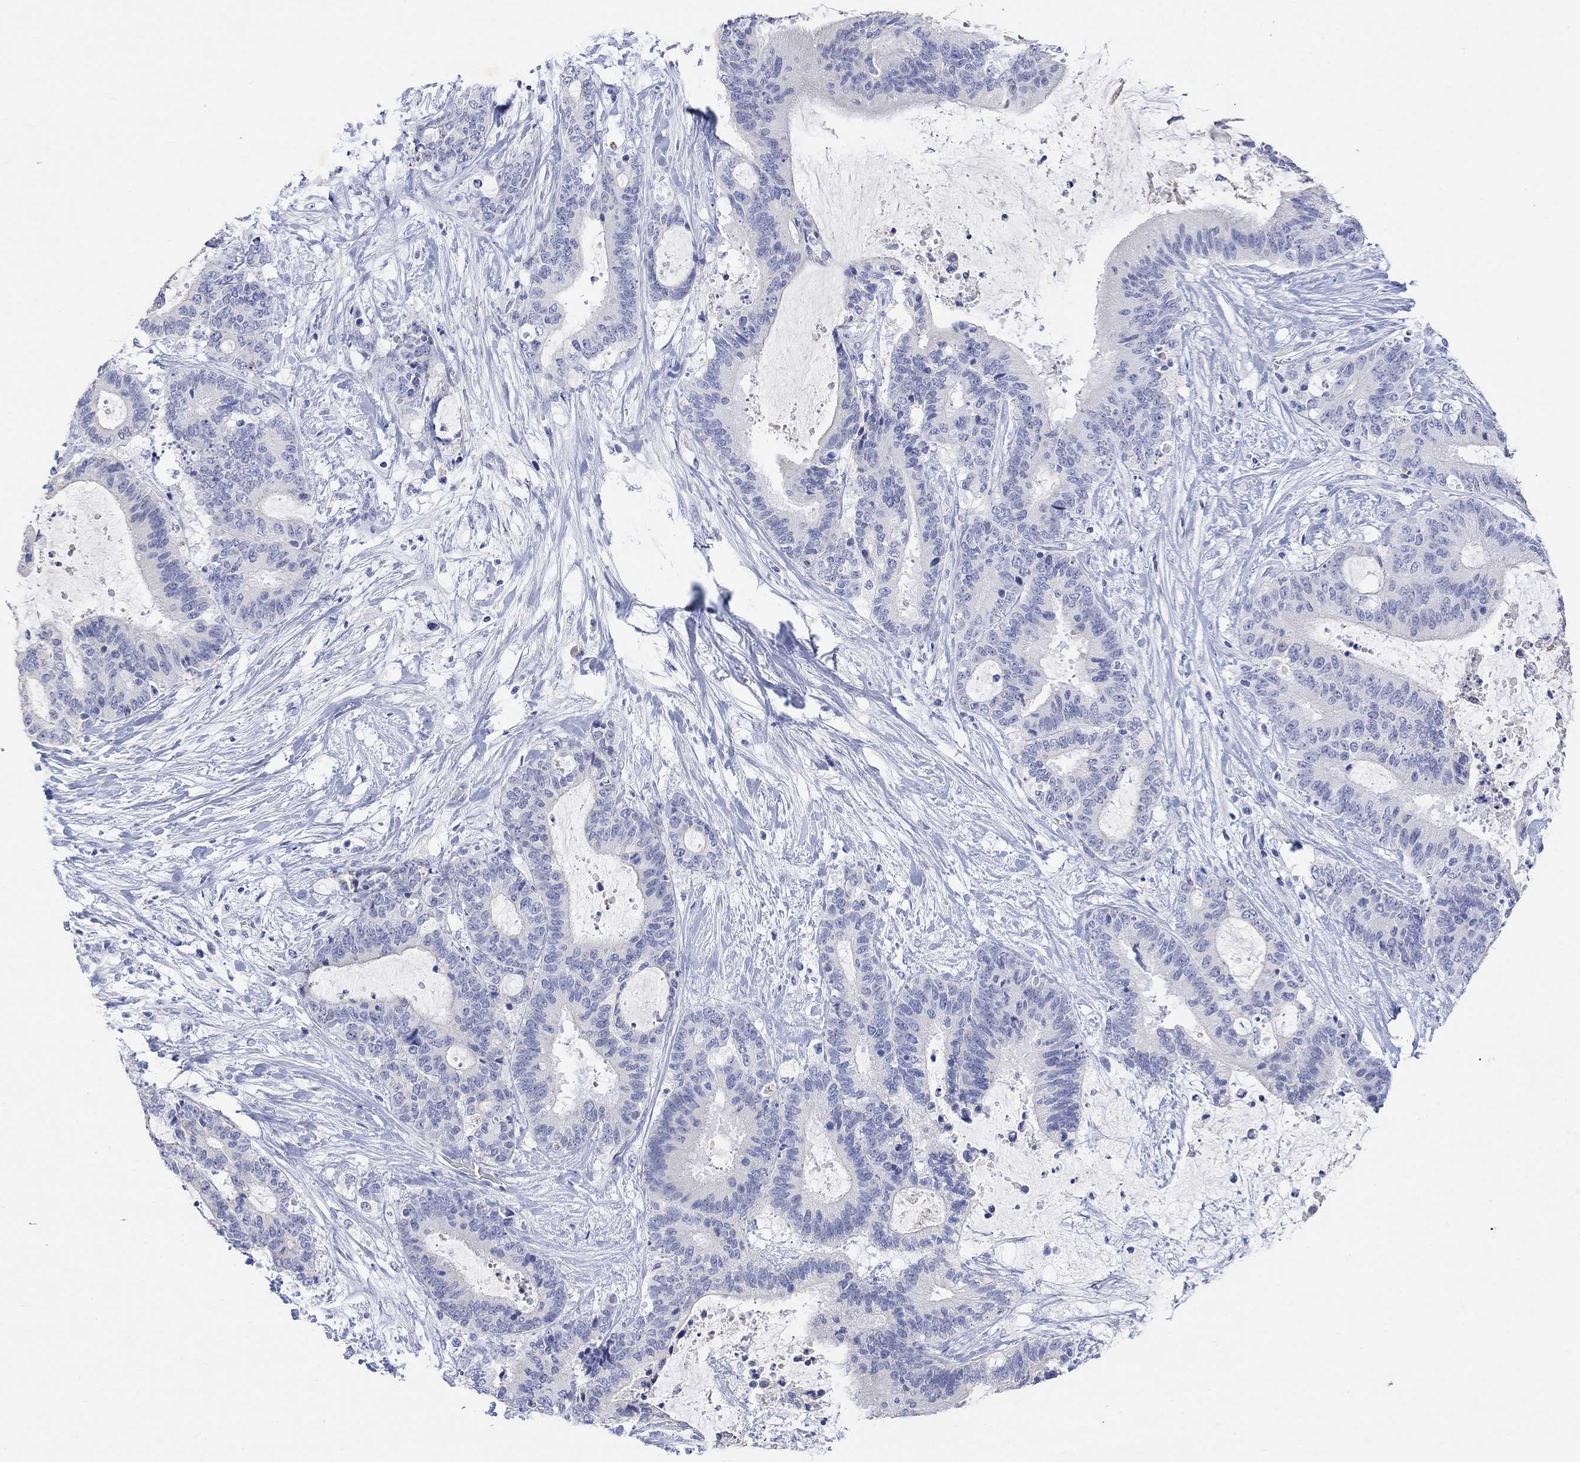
{"staining": {"intensity": "negative", "quantity": "none", "location": "none"}, "tissue": "liver cancer", "cell_type": "Tumor cells", "image_type": "cancer", "snomed": [{"axis": "morphology", "description": "Cholangiocarcinoma"}, {"axis": "topography", "description": "Liver"}], "caption": "Immunohistochemistry photomicrograph of neoplastic tissue: liver cancer (cholangiocarcinoma) stained with DAB displays no significant protein expression in tumor cells.", "gene": "TYR", "patient": {"sex": "female", "age": 73}}